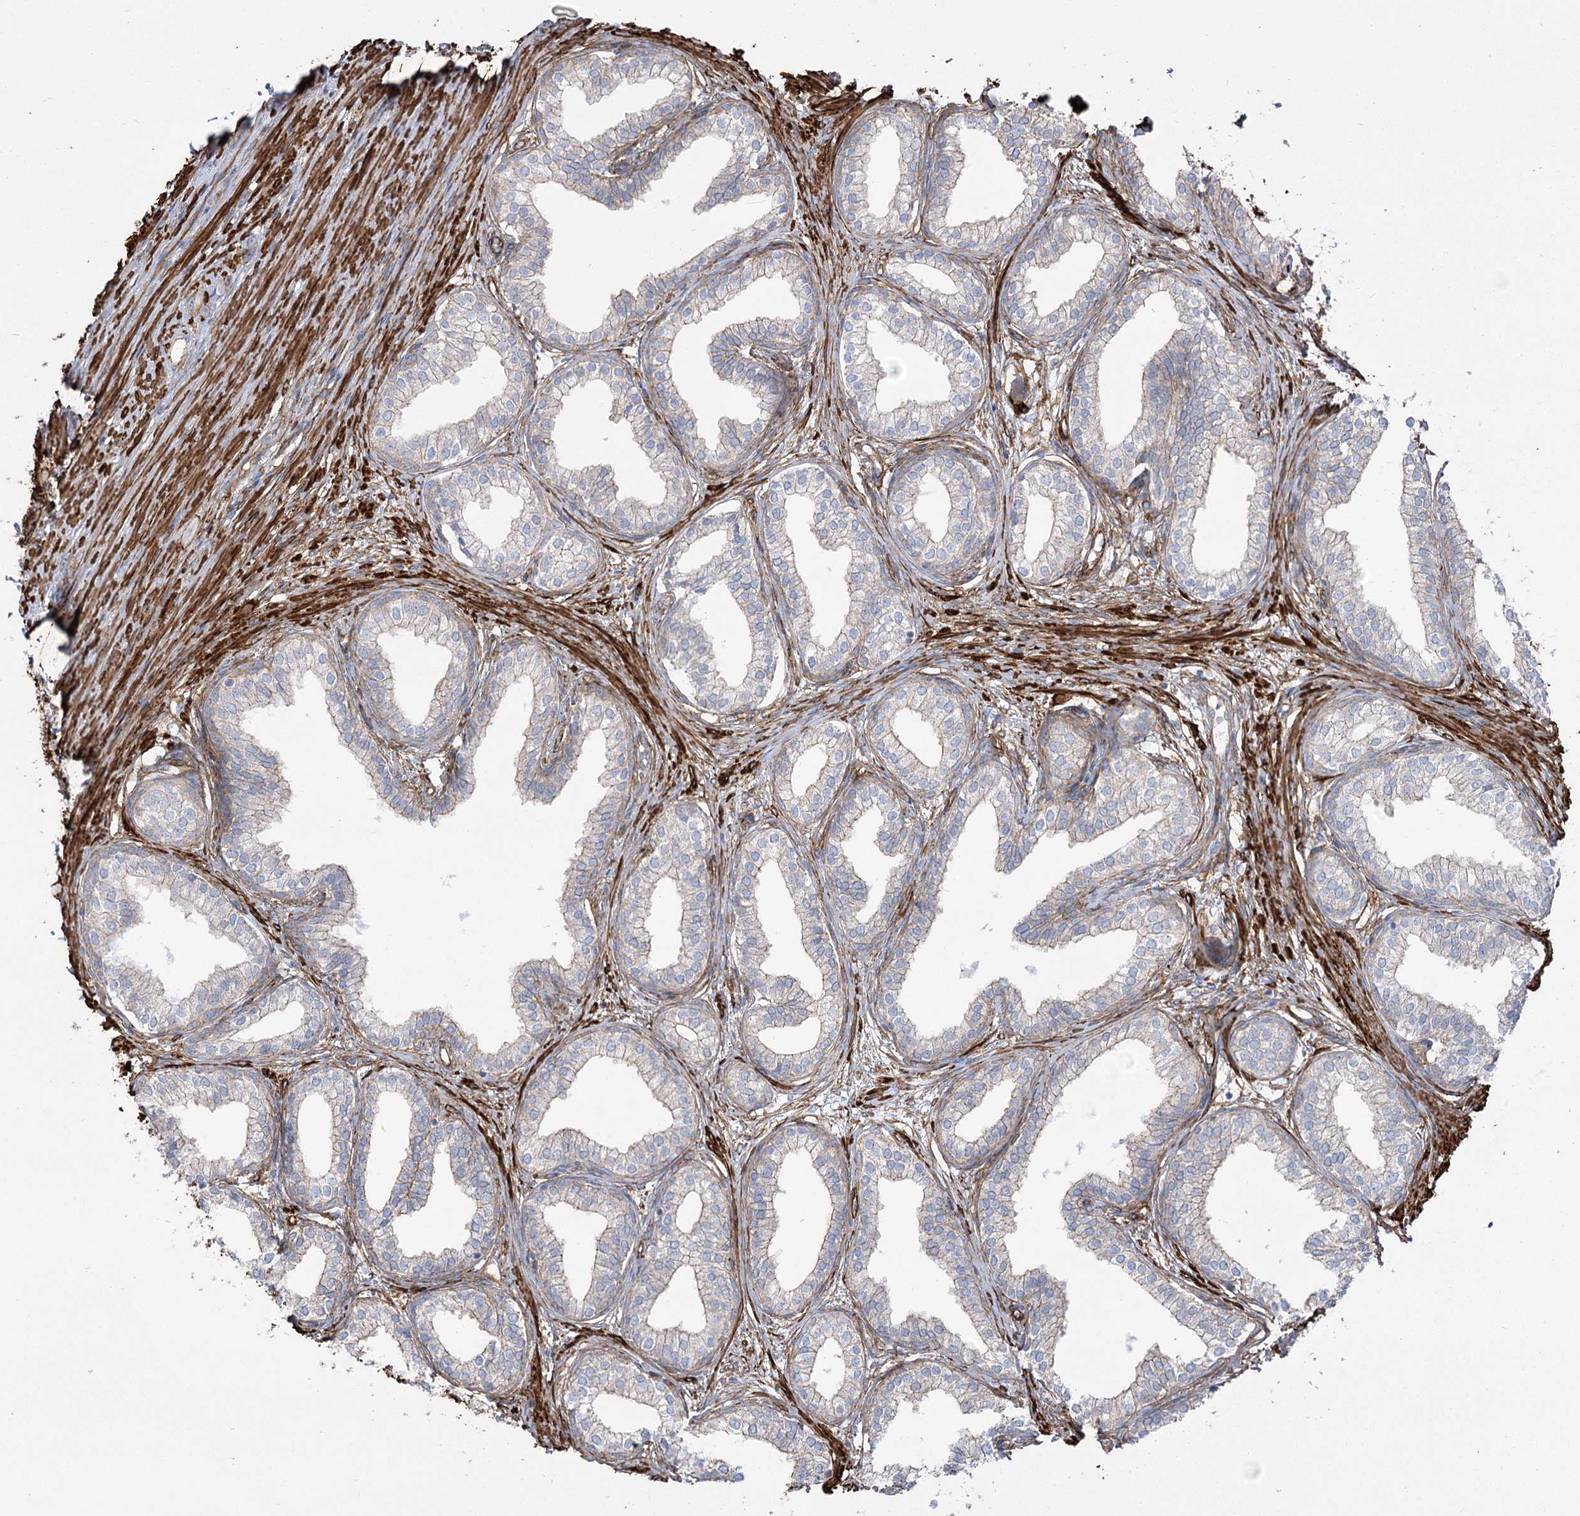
{"staining": {"intensity": "weak", "quantity": "25%-75%", "location": "cytoplasmic/membranous"}, "tissue": "prostate cancer", "cell_type": "Tumor cells", "image_type": "cancer", "snomed": [{"axis": "morphology", "description": "Adenocarcinoma, High grade"}, {"axis": "topography", "description": "Prostate"}], "caption": "Immunohistochemical staining of prostate cancer (high-grade adenocarcinoma) shows low levels of weak cytoplasmic/membranous protein staining in approximately 25%-75% of tumor cells.", "gene": "PLEKHA5", "patient": {"sex": "male", "age": 63}}